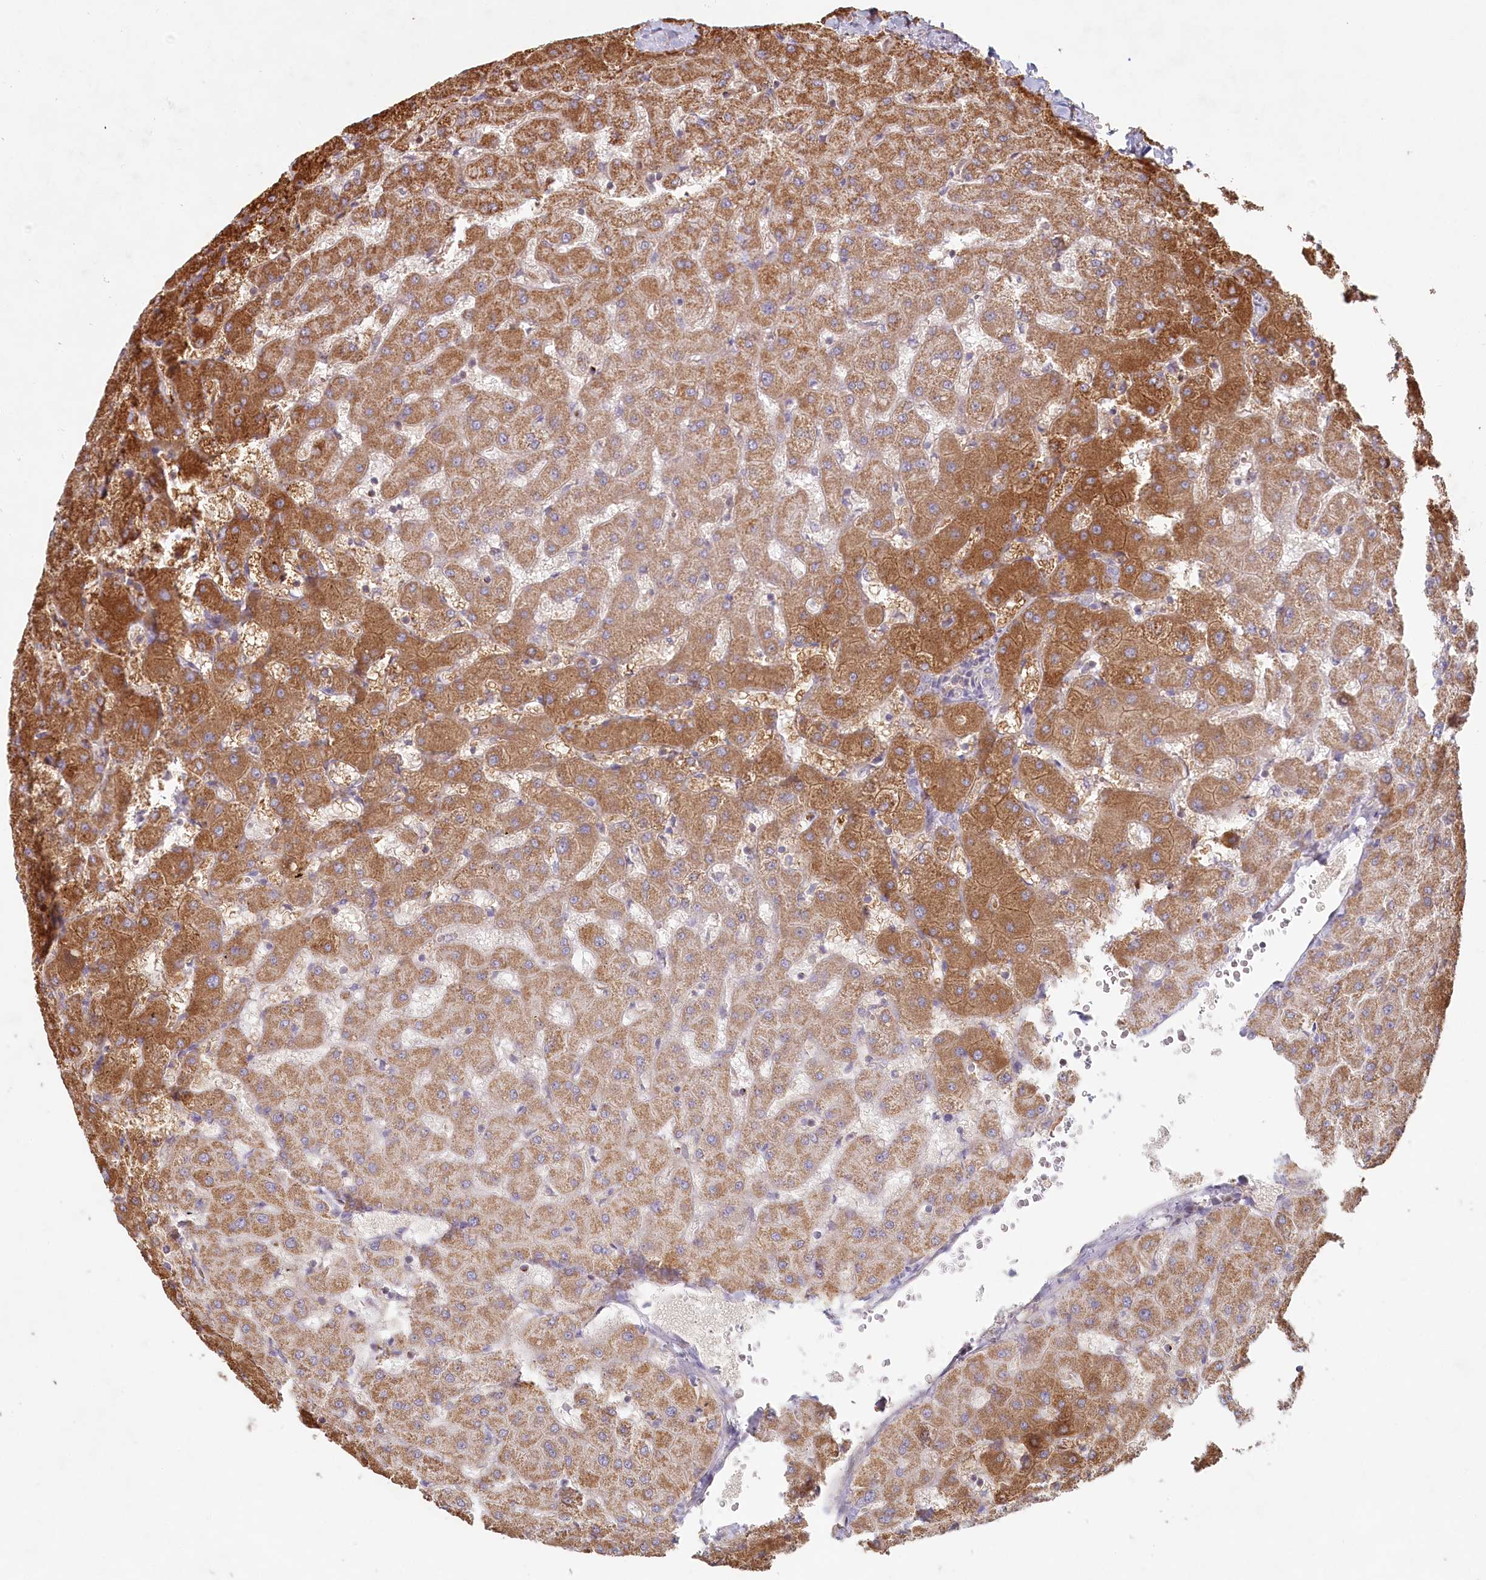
{"staining": {"intensity": "negative", "quantity": "none", "location": "none"}, "tissue": "liver", "cell_type": "Cholangiocytes", "image_type": "normal", "snomed": [{"axis": "morphology", "description": "Normal tissue, NOS"}, {"axis": "topography", "description": "Liver"}], "caption": "Protein analysis of unremarkable liver shows no significant staining in cholangiocytes. Brightfield microscopy of IHC stained with DAB (brown) and hematoxylin (blue), captured at high magnification.", "gene": "HAL", "patient": {"sex": "female", "age": 63}}